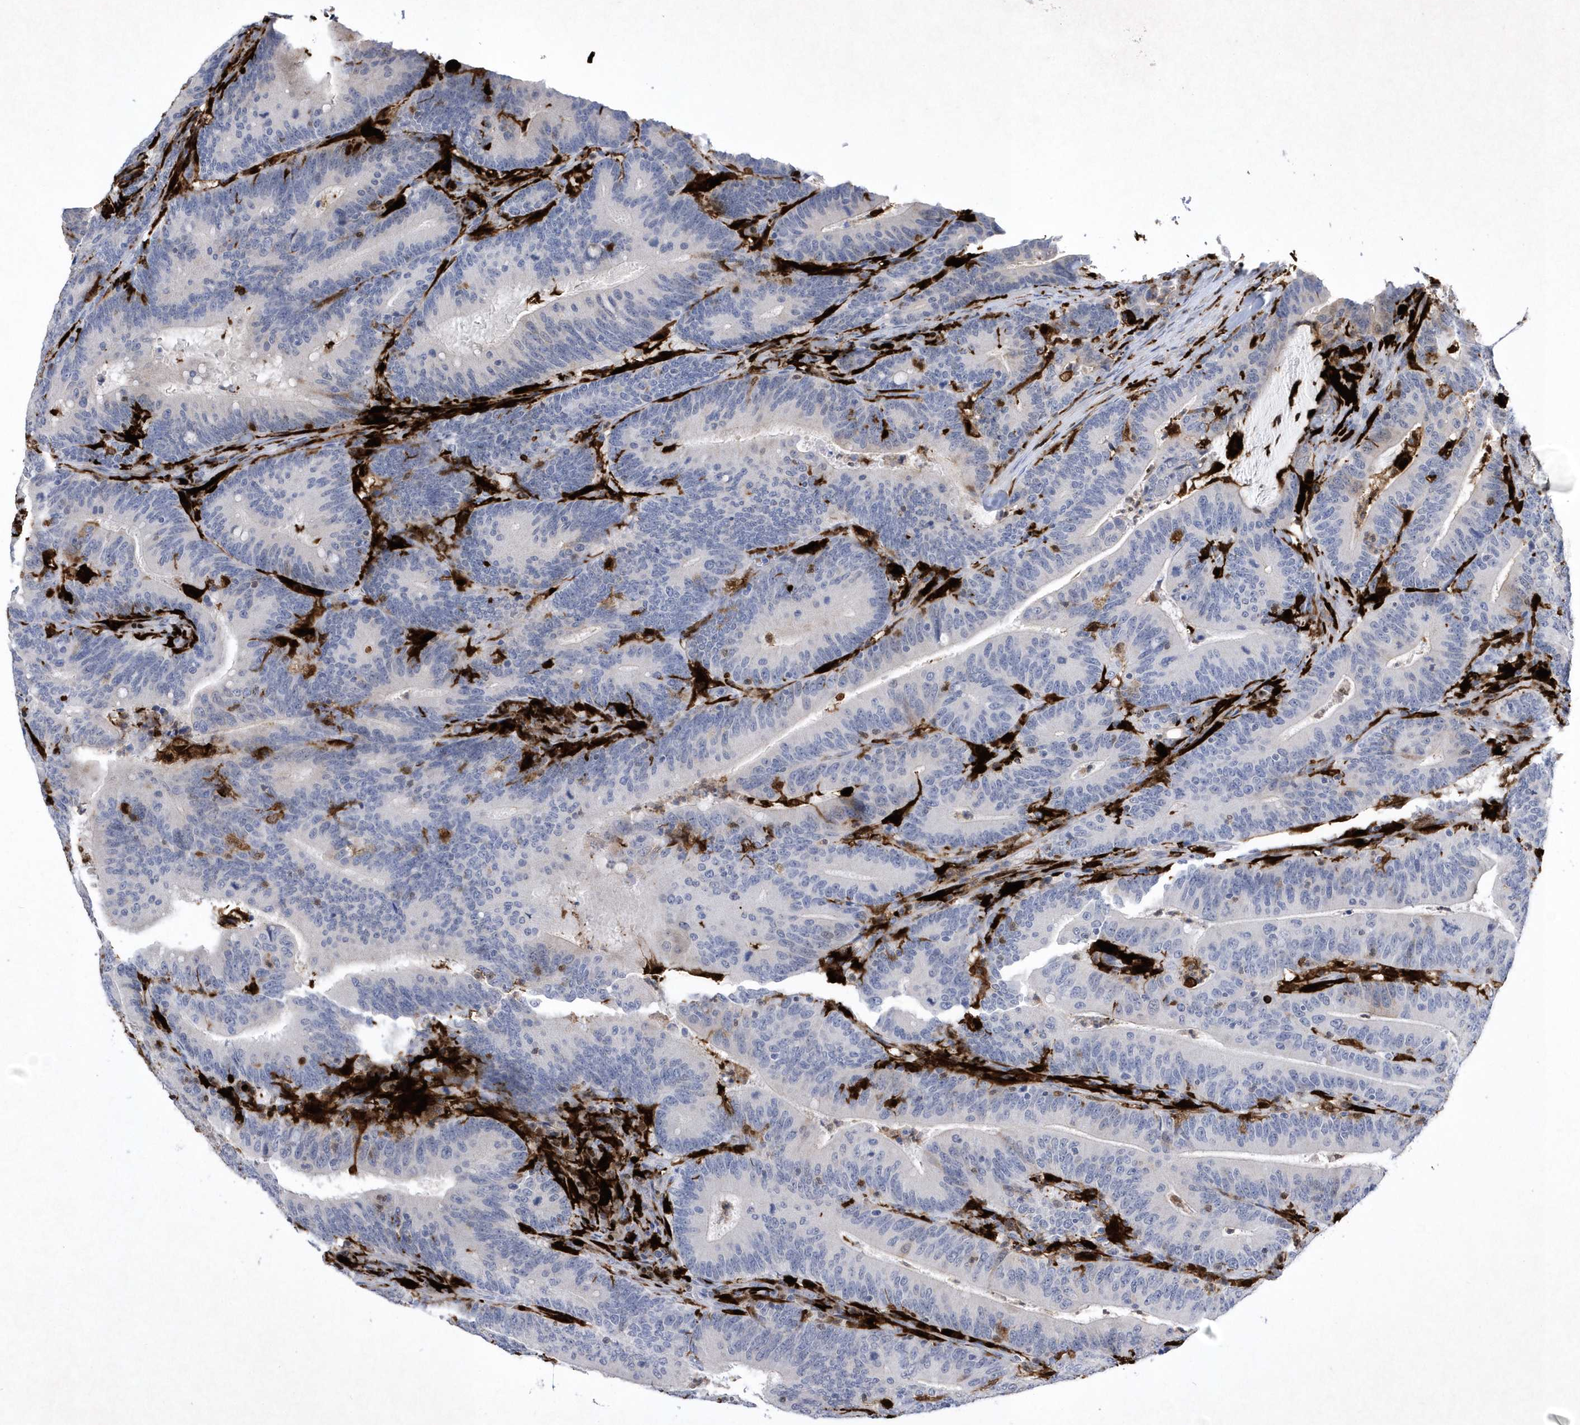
{"staining": {"intensity": "negative", "quantity": "none", "location": "none"}, "tissue": "colorectal cancer", "cell_type": "Tumor cells", "image_type": "cancer", "snomed": [{"axis": "morphology", "description": "Adenocarcinoma, NOS"}, {"axis": "topography", "description": "Colon"}], "caption": "IHC of colorectal cancer displays no expression in tumor cells.", "gene": "BHLHA15", "patient": {"sex": "female", "age": 66}}